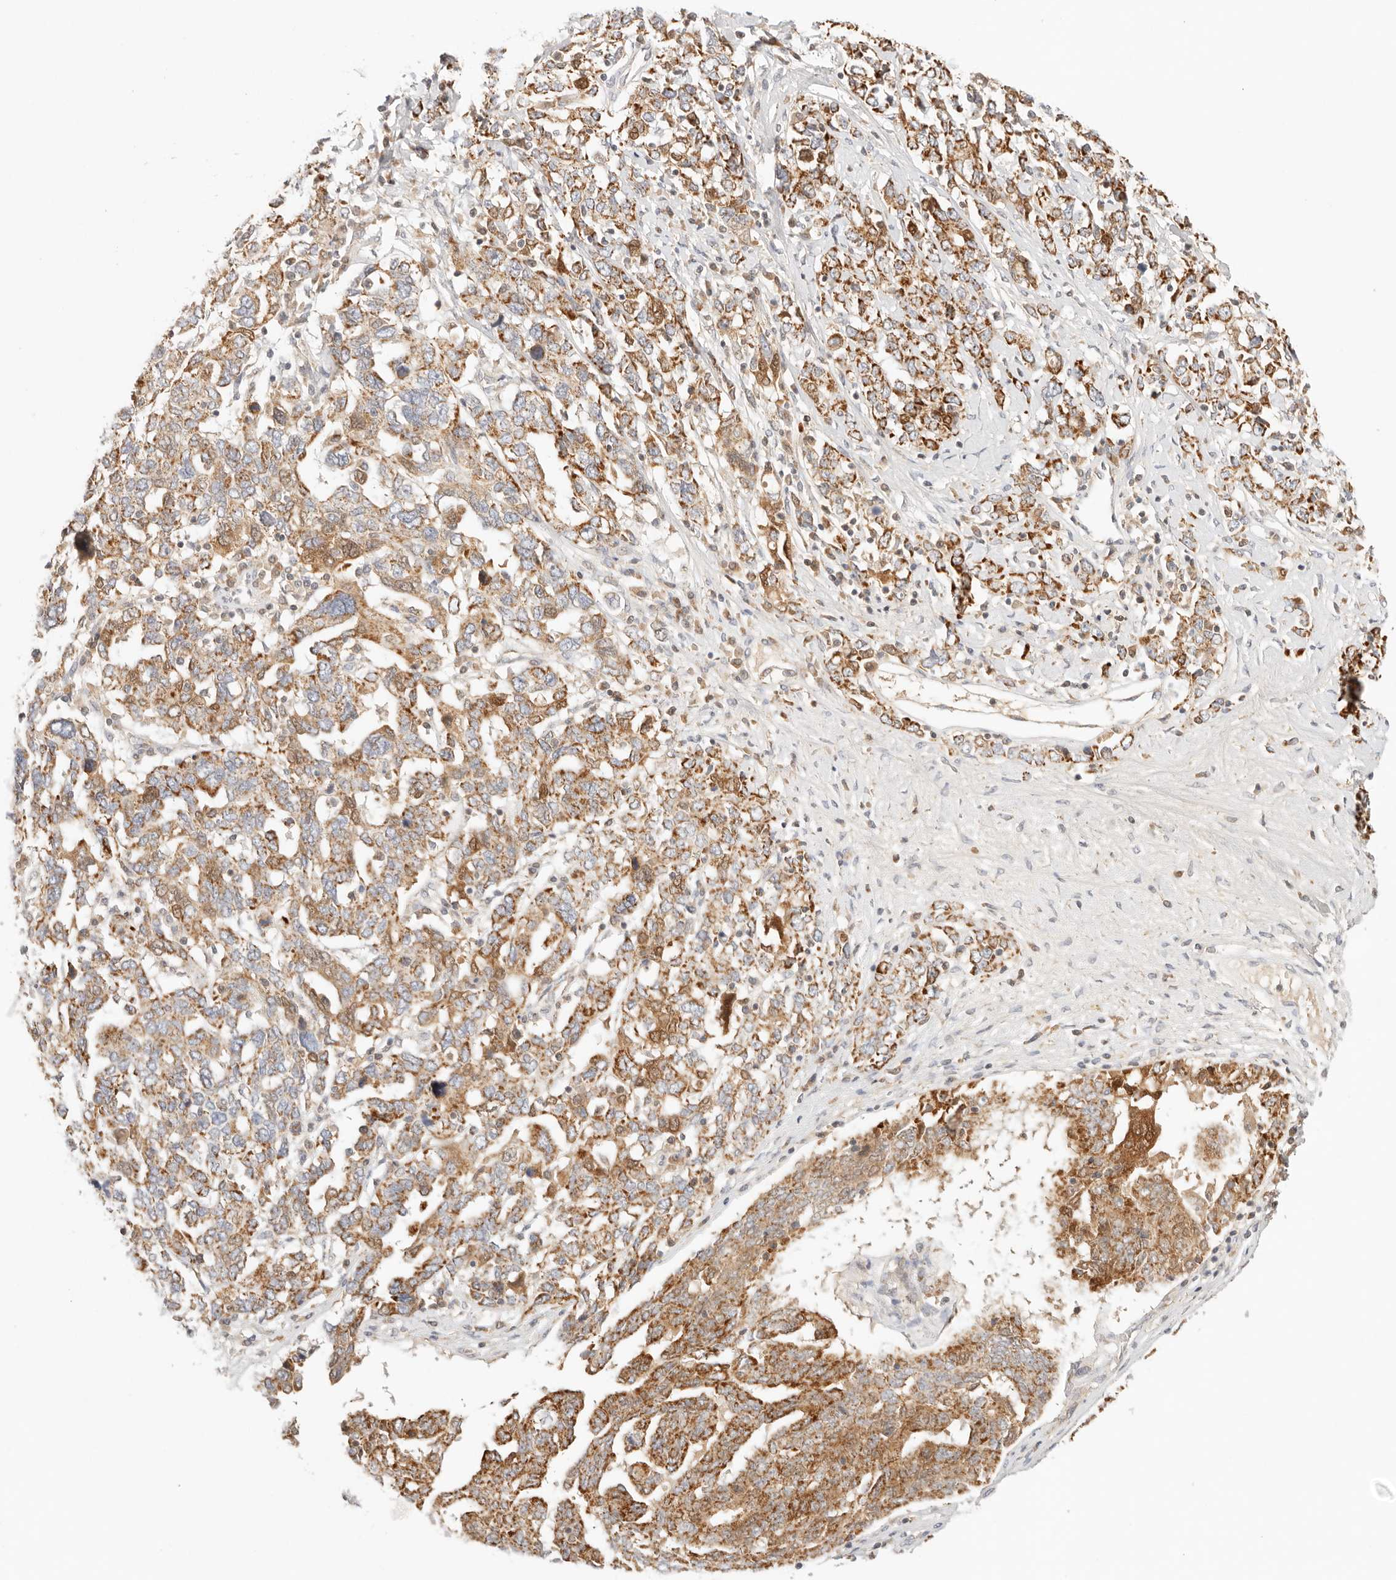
{"staining": {"intensity": "moderate", "quantity": ">75%", "location": "cytoplasmic/membranous"}, "tissue": "ovarian cancer", "cell_type": "Tumor cells", "image_type": "cancer", "snomed": [{"axis": "morphology", "description": "Carcinoma, endometroid"}, {"axis": "topography", "description": "Ovary"}], "caption": "Ovarian cancer stained with DAB immunohistochemistry (IHC) reveals medium levels of moderate cytoplasmic/membranous staining in approximately >75% of tumor cells.", "gene": "COA6", "patient": {"sex": "female", "age": 62}}